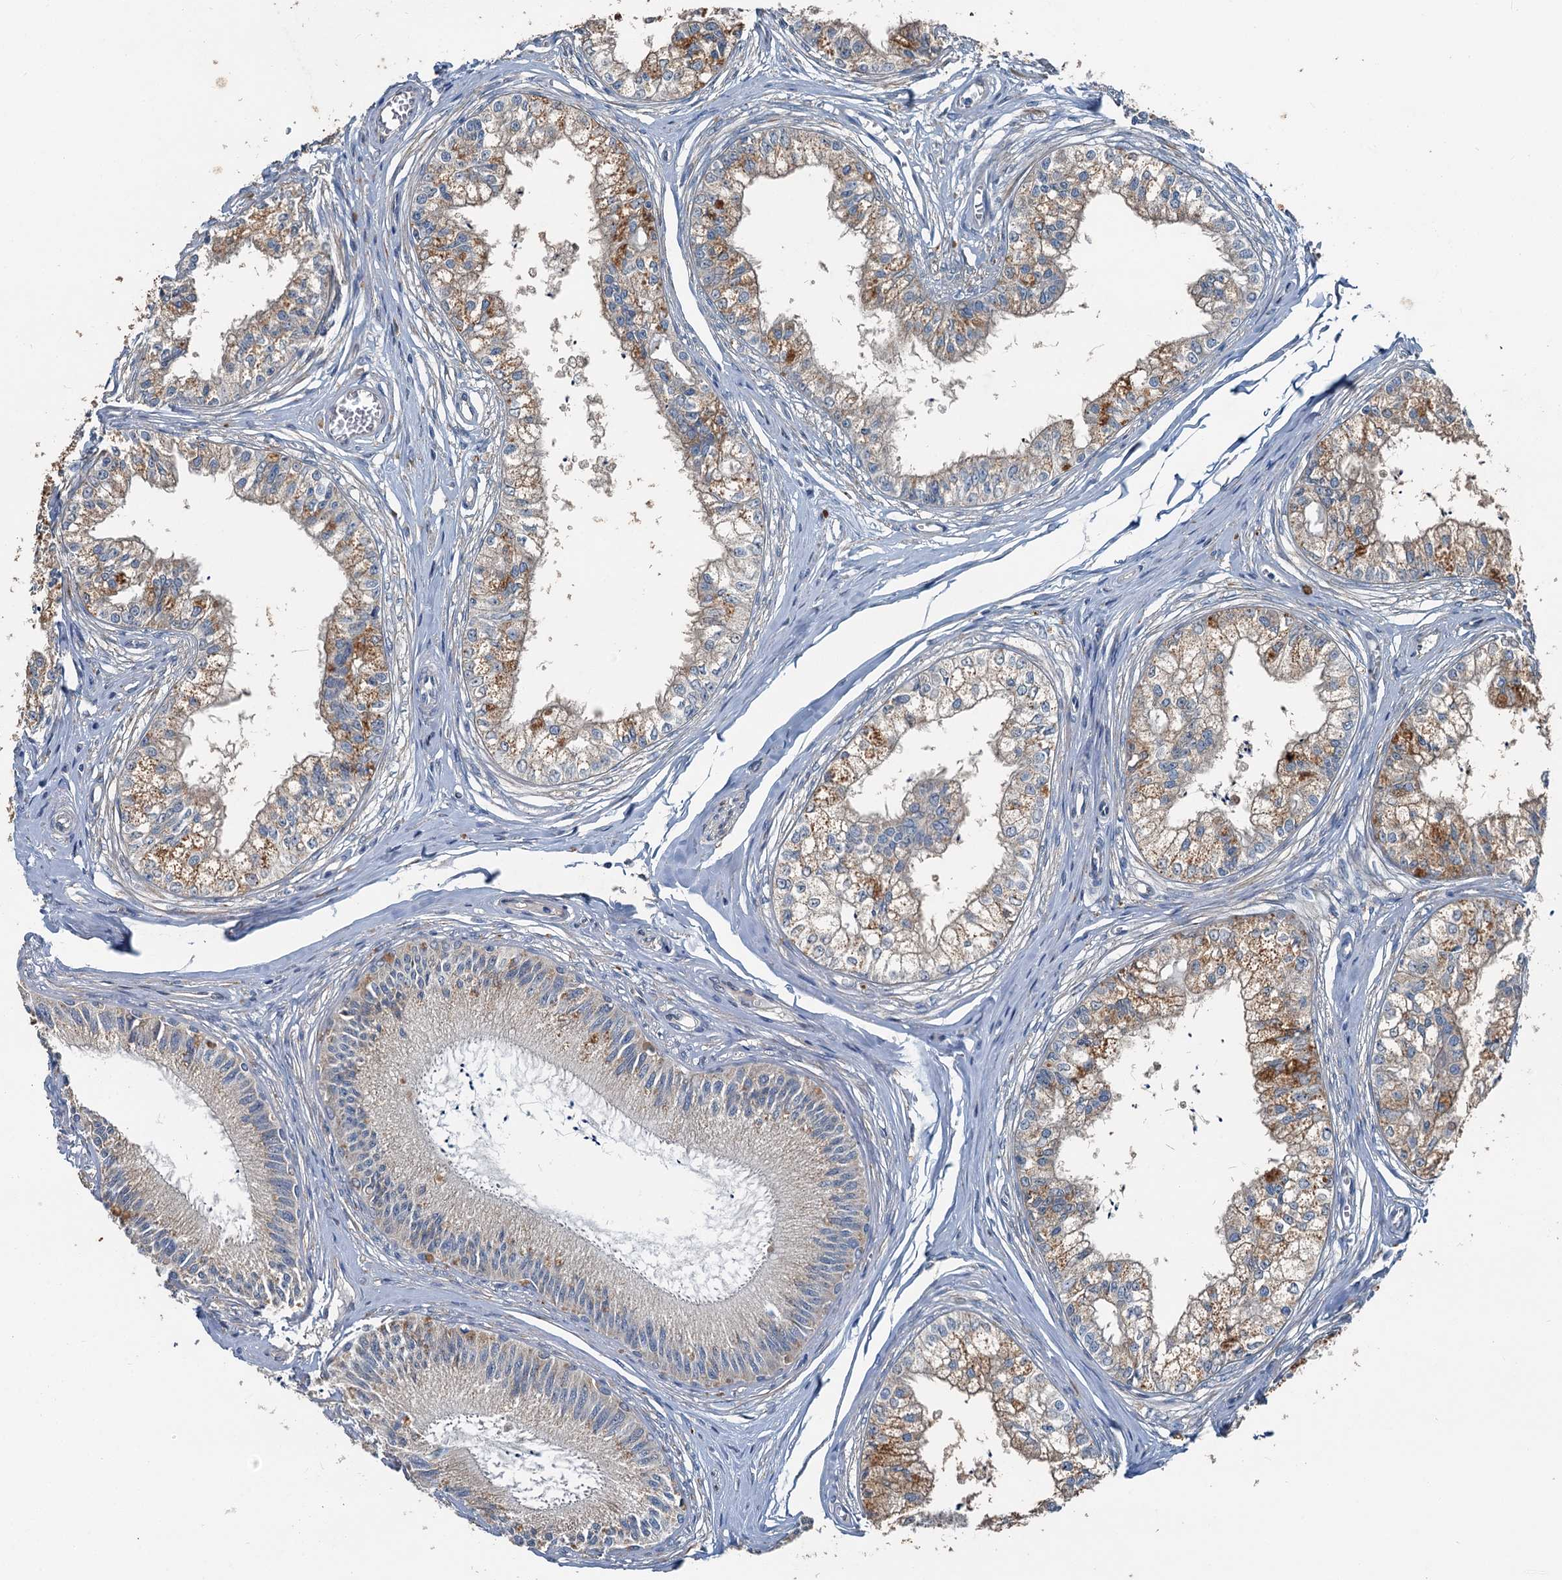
{"staining": {"intensity": "moderate", "quantity": "<25%", "location": "cytoplasmic/membranous"}, "tissue": "epididymis", "cell_type": "Glandular cells", "image_type": "normal", "snomed": [{"axis": "morphology", "description": "Normal tissue, NOS"}, {"axis": "topography", "description": "Epididymis"}], "caption": "Immunohistochemical staining of normal human epididymis reveals moderate cytoplasmic/membranous protein positivity in approximately <25% of glandular cells. Using DAB (3,3'-diaminobenzidine) (brown) and hematoxylin (blue) stains, captured at high magnification using brightfield microscopy.", "gene": "C6orf120", "patient": {"sex": "male", "age": 79}}